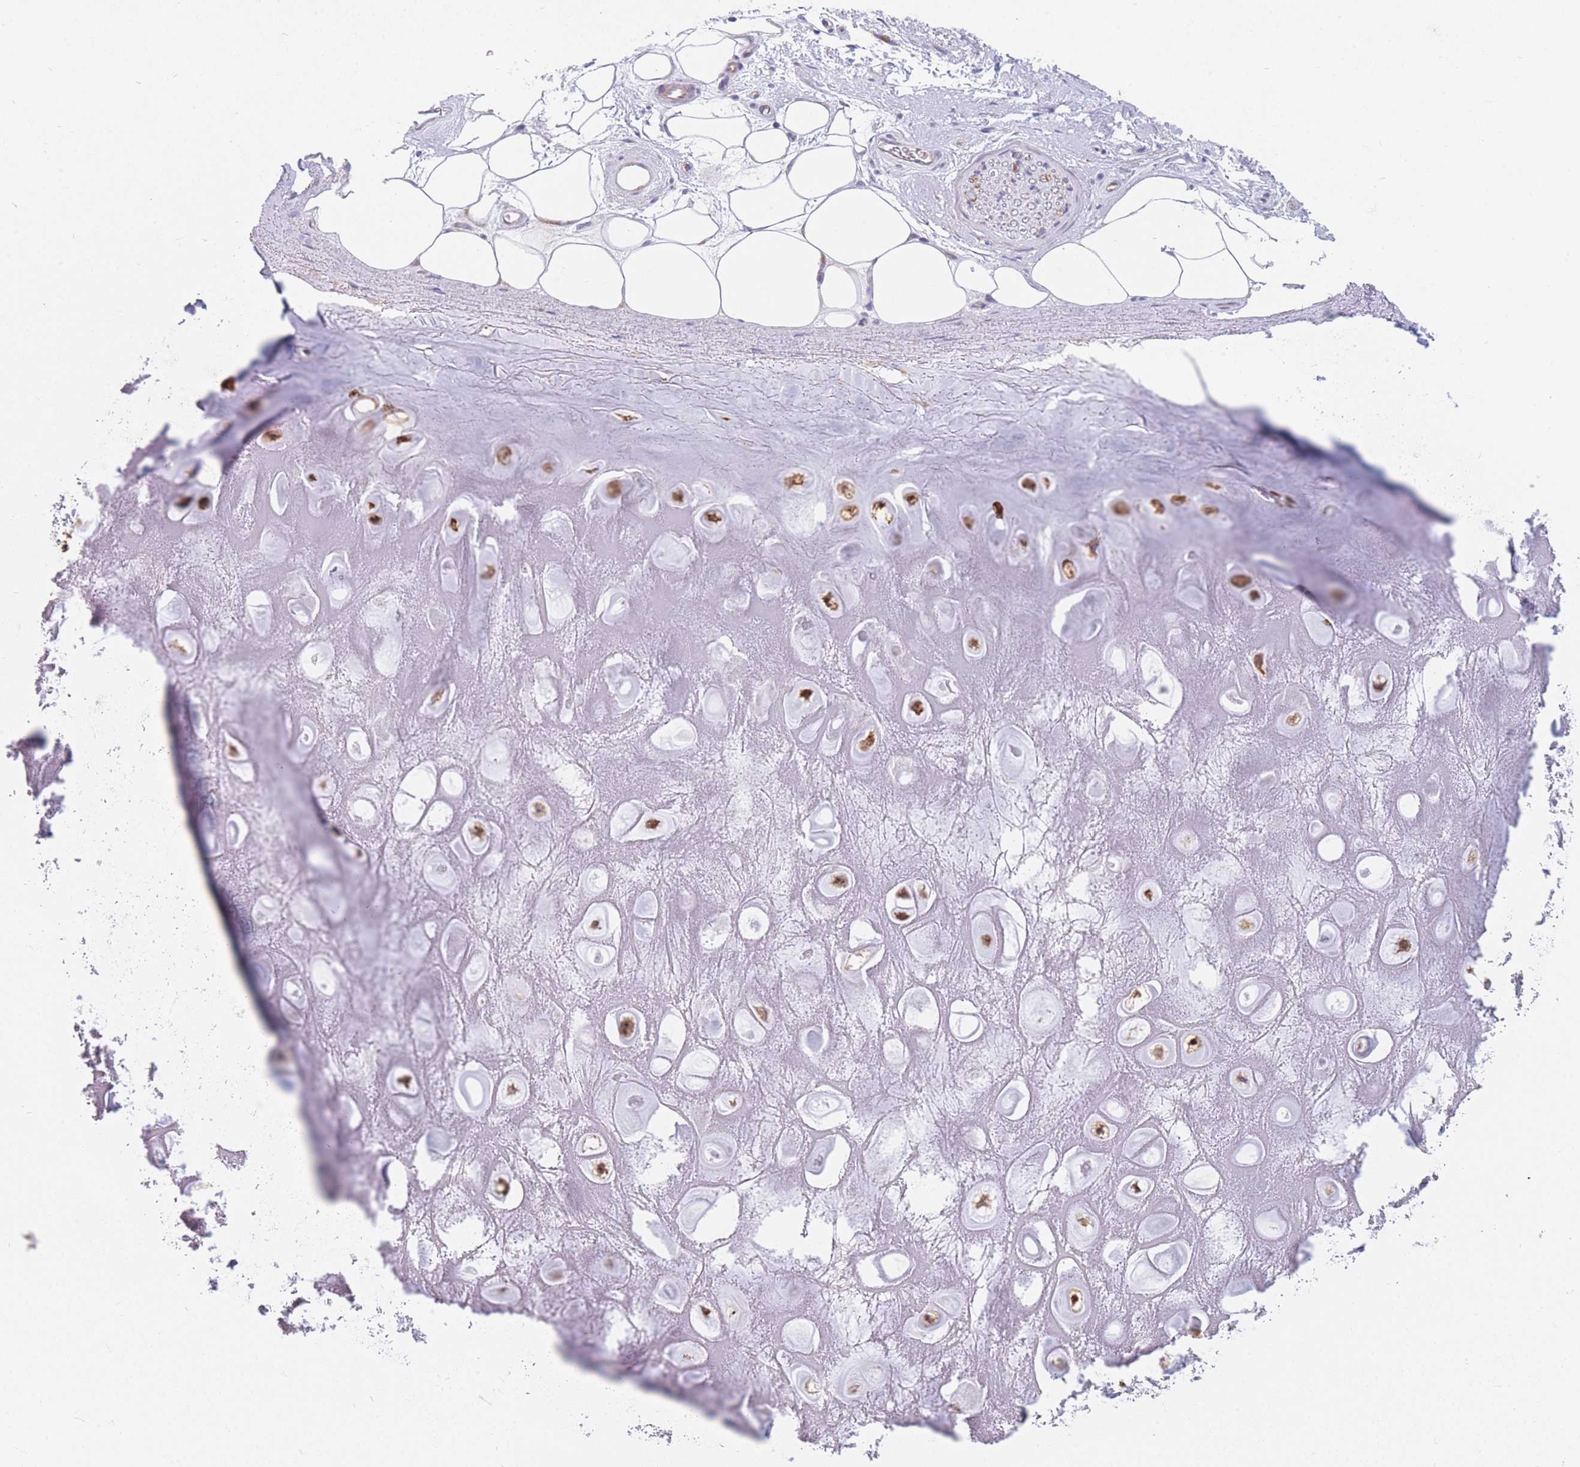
{"staining": {"intensity": "negative", "quantity": "none", "location": "none"}, "tissue": "adipose tissue", "cell_type": "Adipocytes", "image_type": "normal", "snomed": [{"axis": "morphology", "description": "Normal tissue, NOS"}, {"axis": "topography", "description": "Cartilage tissue"}], "caption": "An IHC micrograph of benign adipose tissue is shown. There is no staining in adipocytes of adipose tissue.", "gene": "AK9", "patient": {"sex": "male", "age": 81}}